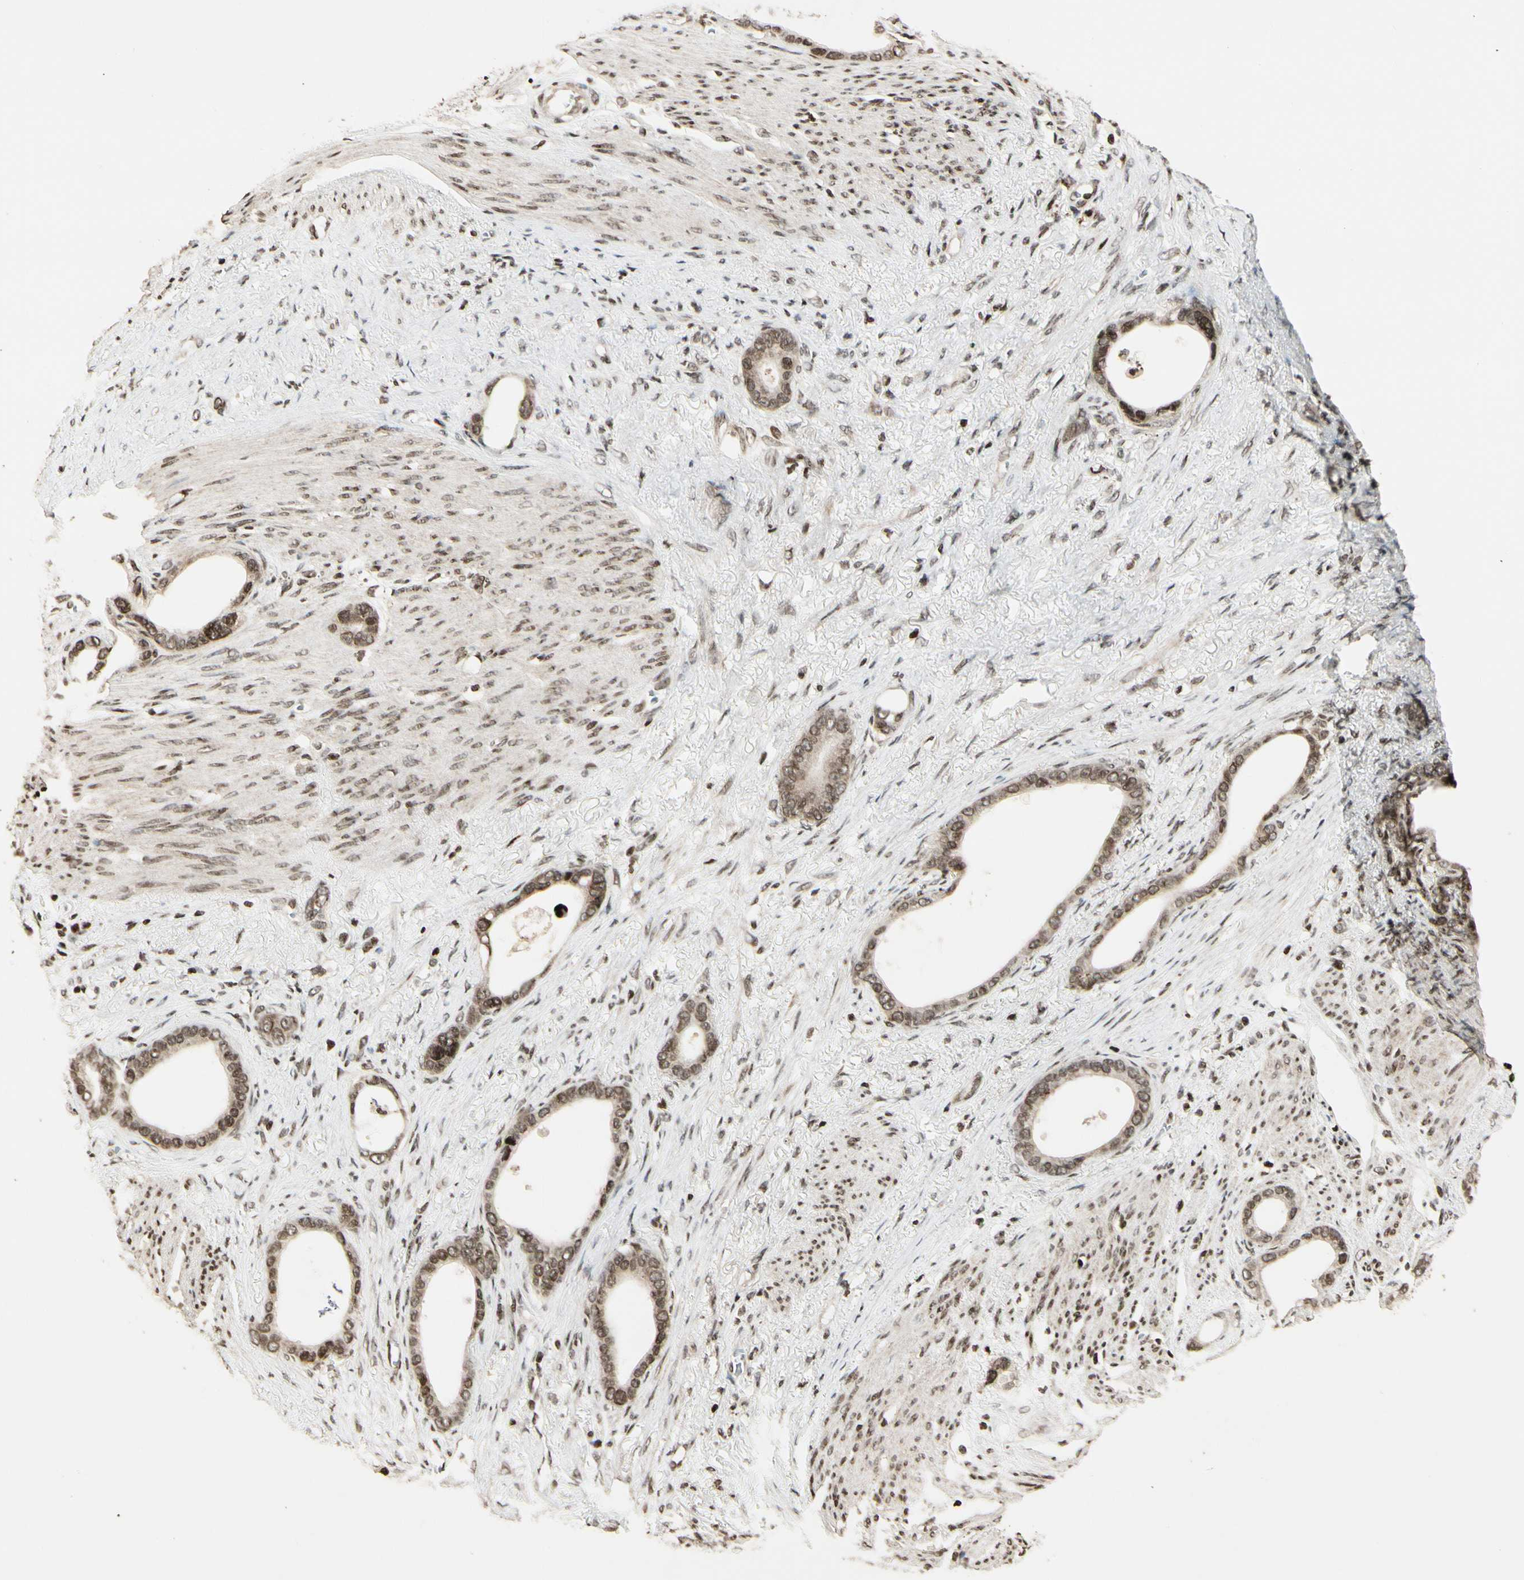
{"staining": {"intensity": "moderate", "quantity": ">75%", "location": "nuclear"}, "tissue": "stomach cancer", "cell_type": "Tumor cells", "image_type": "cancer", "snomed": [{"axis": "morphology", "description": "Adenocarcinoma, NOS"}, {"axis": "topography", "description": "Stomach"}], "caption": "A medium amount of moderate nuclear staining is identified in approximately >75% of tumor cells in stomach adenocarcinoma tissue.", "gene": "TSHZ3", "patient": {"sex": "female", "age": 75}}